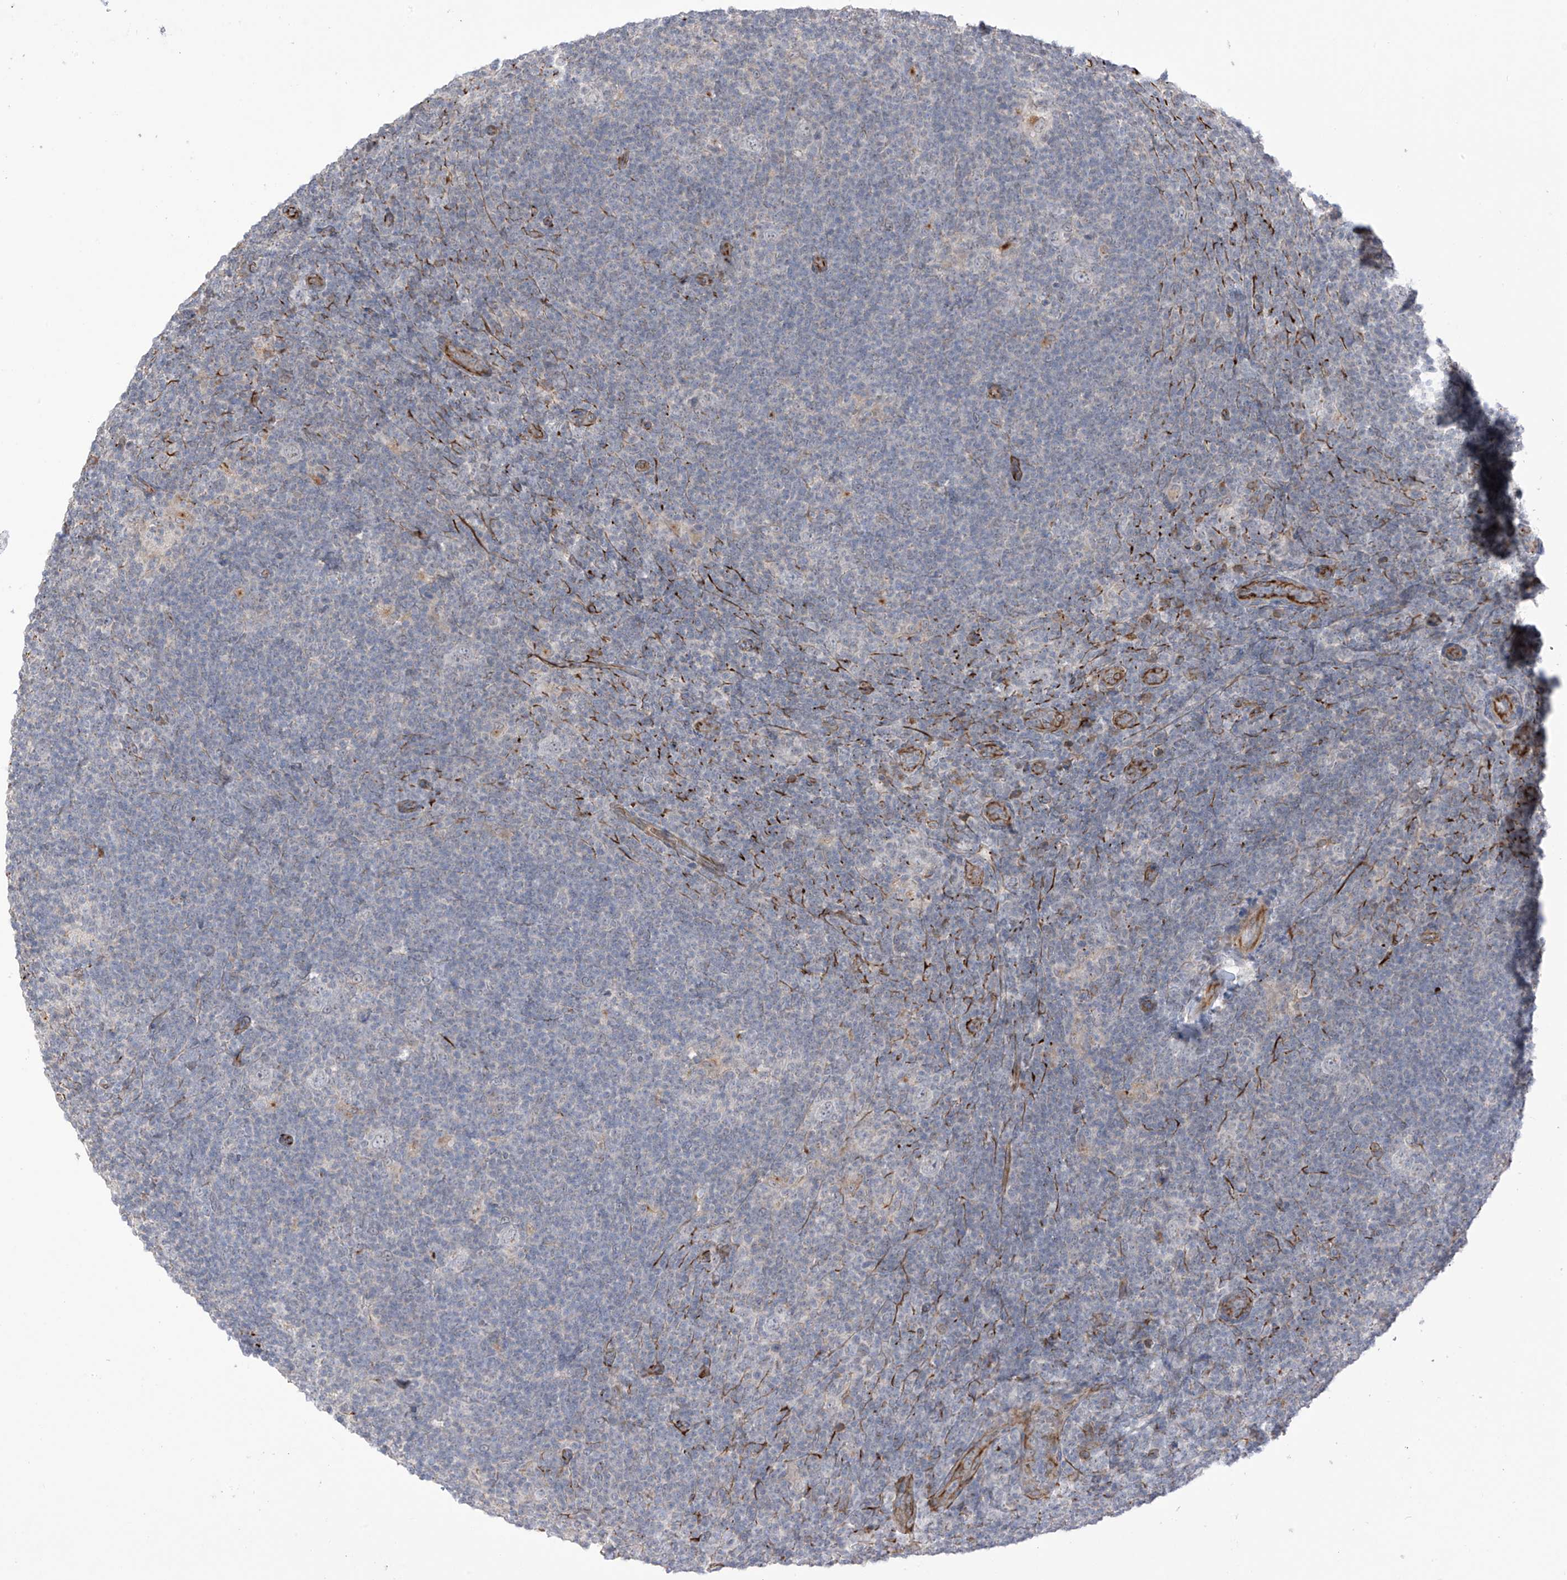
{"staining": {"intensity": "negative", "quantity": "none", "location": "none"}, "tissue": "lymphoma", "cell_type": "Tumor cells", "image_type": "cancer", "snomed": [{"axis": "morphology", "description": "Hodgkin's disease, NOS"}, {"axis": "topography", "description": "Lymph node"}], "caption": "IHC of Hodgkin's disease shows no positivity in tumor cells.", "gene": "HS6ST2", "patient": {"sex": "female", "age": 57}}